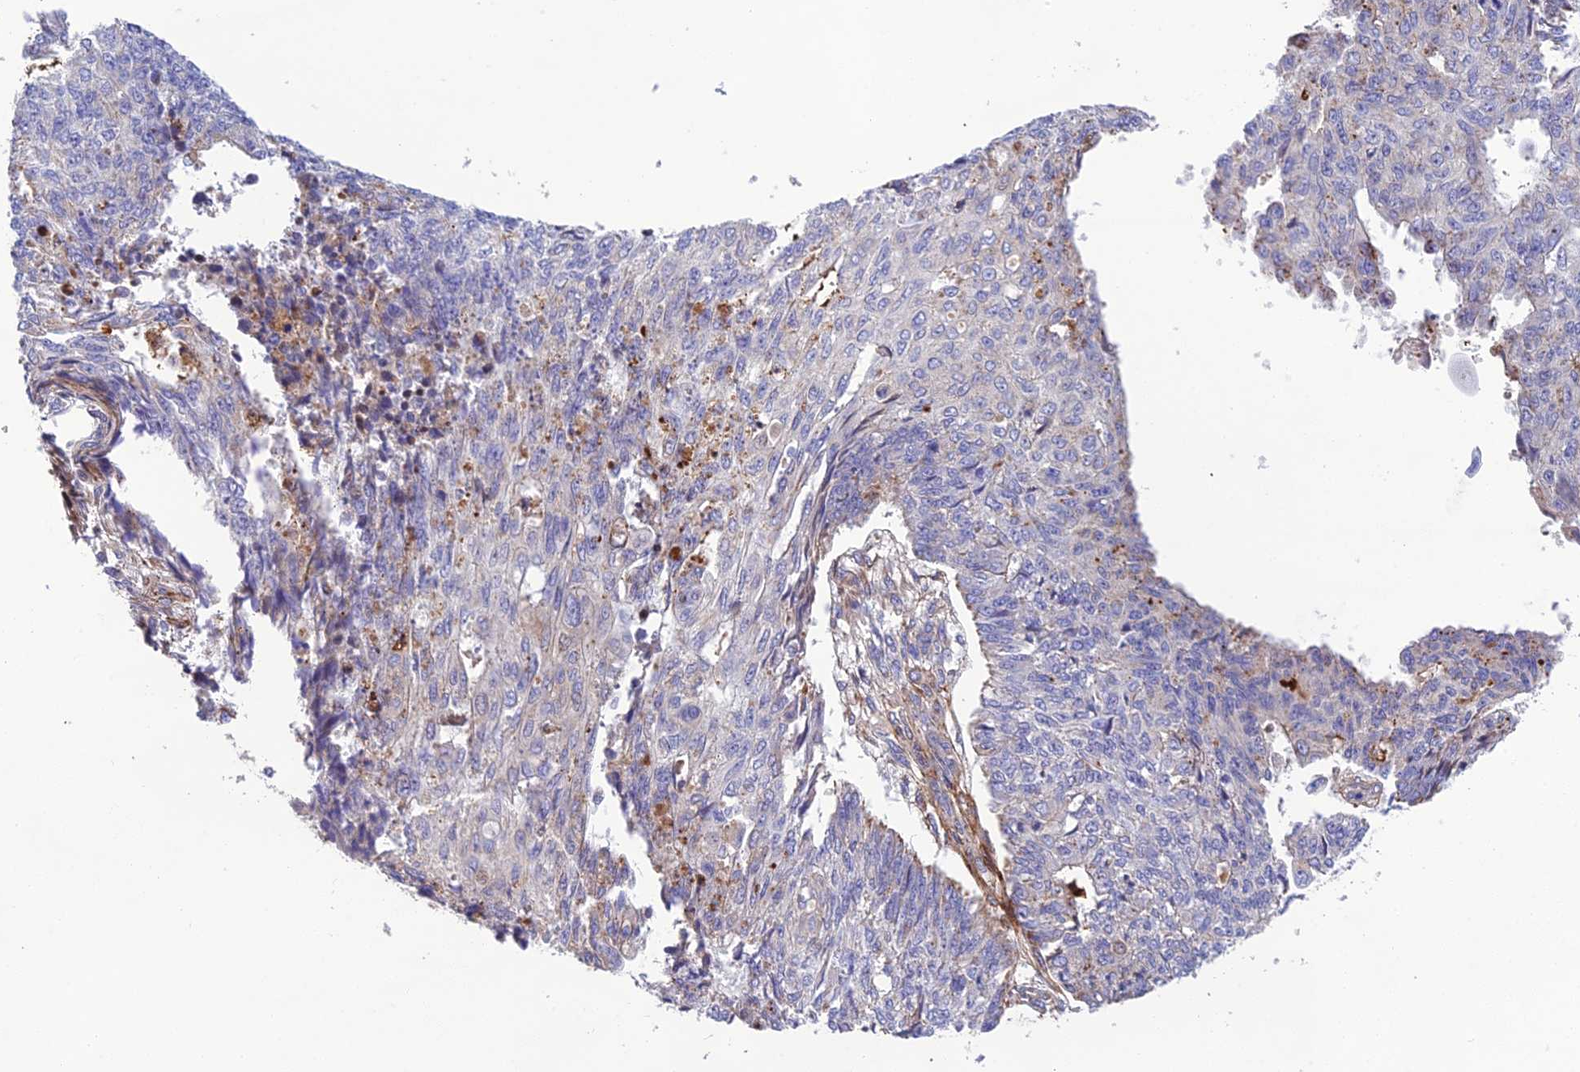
{"staining": {"intensity": "moderate", "quantity": "<25%", "location": "cytoplasmic/membranous"}, "tissue": "endometrial cancer", "cell_type": "Tumor cells", "image_type": "cancer", "snomed": [{"axis": "morphology", "description": "Adenocarcinoma, NOS"}, {"axis": "topography", "description": "Endometrium"}], "caption": "A brown stain labels moderate cytoplasmic/membranous staining of a protein in human endometrial adenocarcinoma tumor cells. (IHC, brightfield microscopy, high magnification).", "gene": "CPSF4L", "patient": {"sex": "female", "age": 32}}